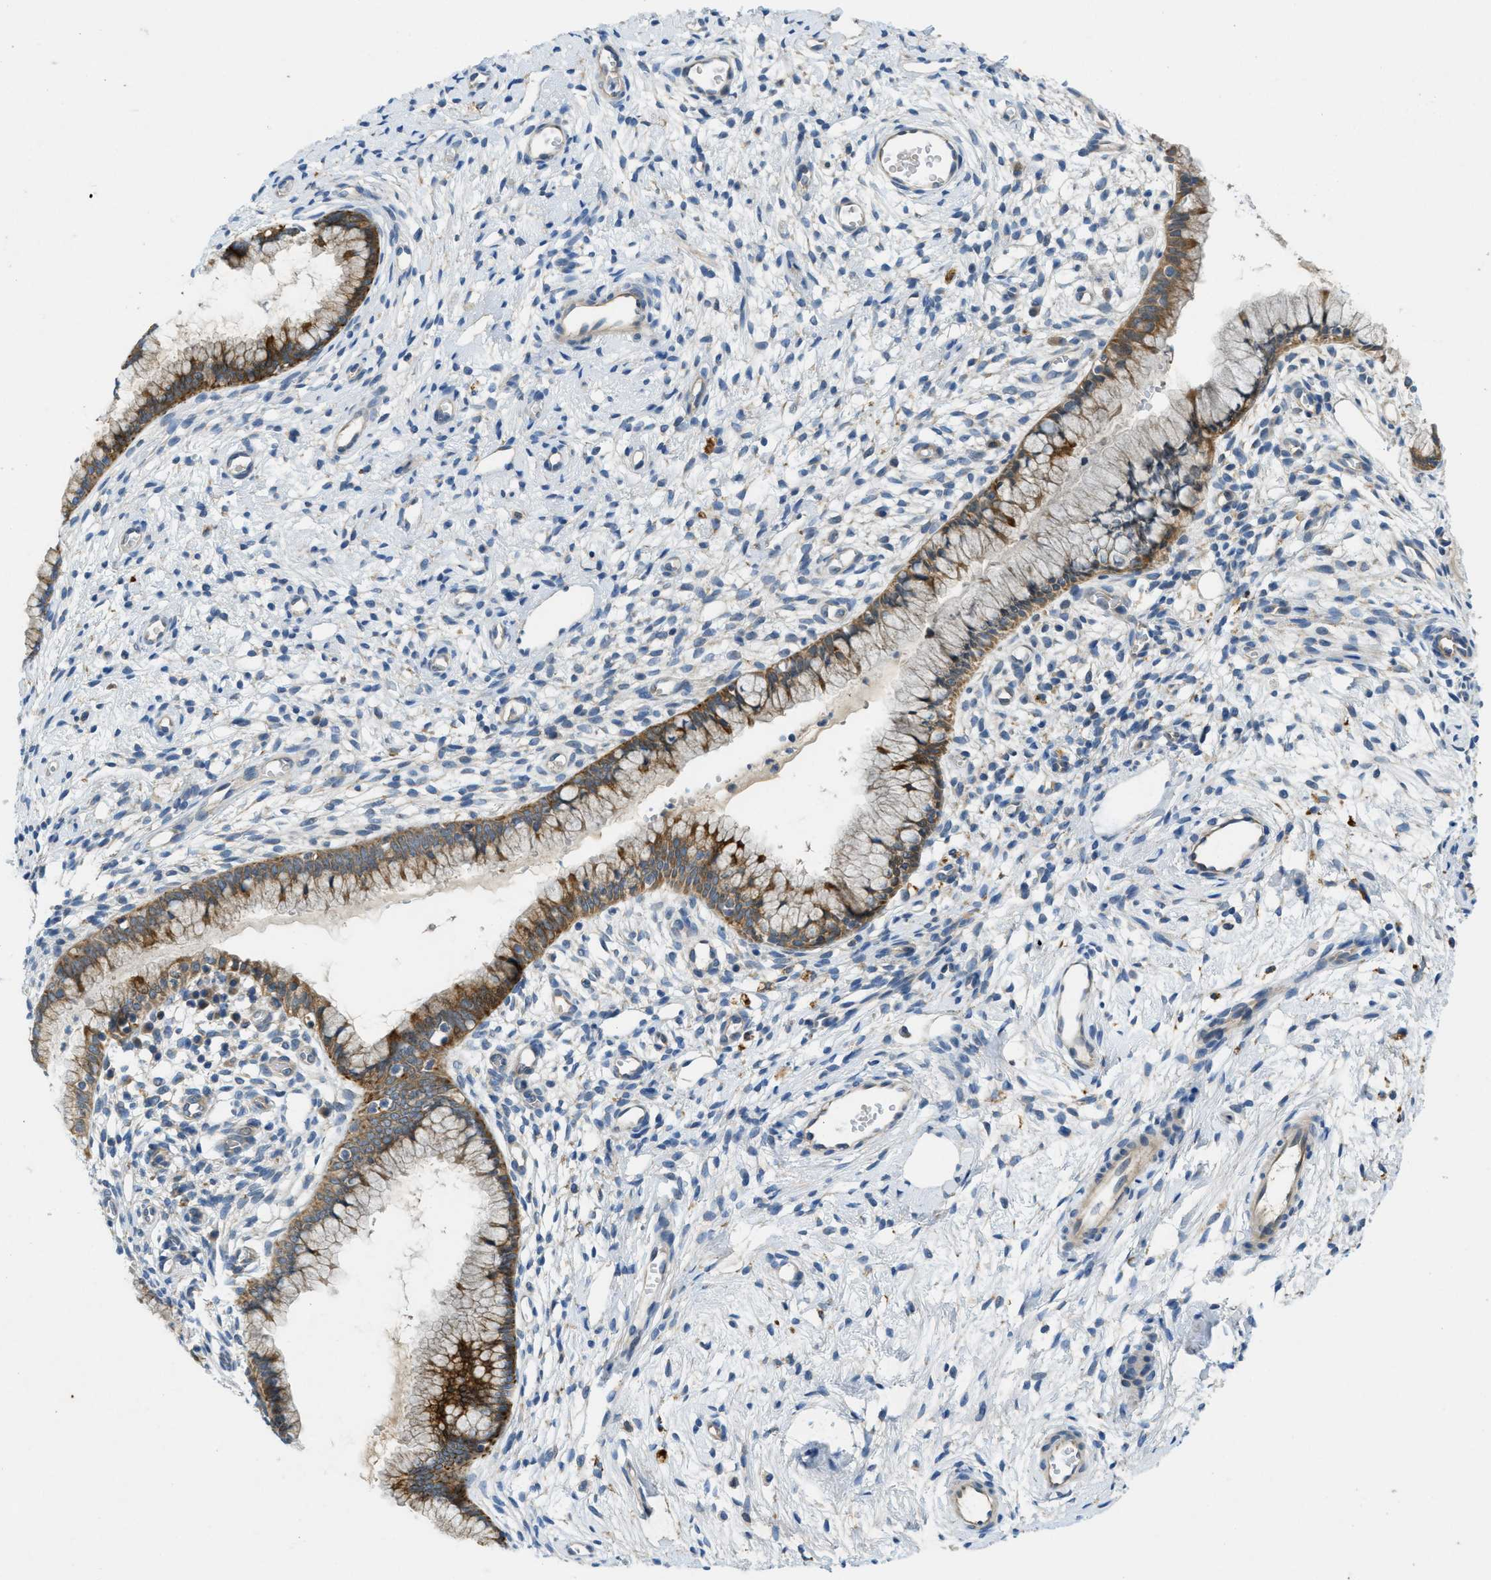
{"staining": {"intensity": "moderate", "quantity": ">75%", "location": "cytoplasmic/membranous"}, "tissue": "cervix", "cell_type": "Glandular cells", "image_type": "normal", "snomed": [{"axis": "morphology", "description": "Normal tissue, NOS"}, {"axis": "topography", "description": "Cervix"}], "caption": "High-magnification brightfield microscopy of normal cervix stained with DAB (brown) and counterstained with hematoxylin (blue). glandular cells exhibit moderate cytoplasmic/membranous staining is present in about>75% of cells.", "gene": "RIPK2", "patient": {"sex": "female", "age": 65}}